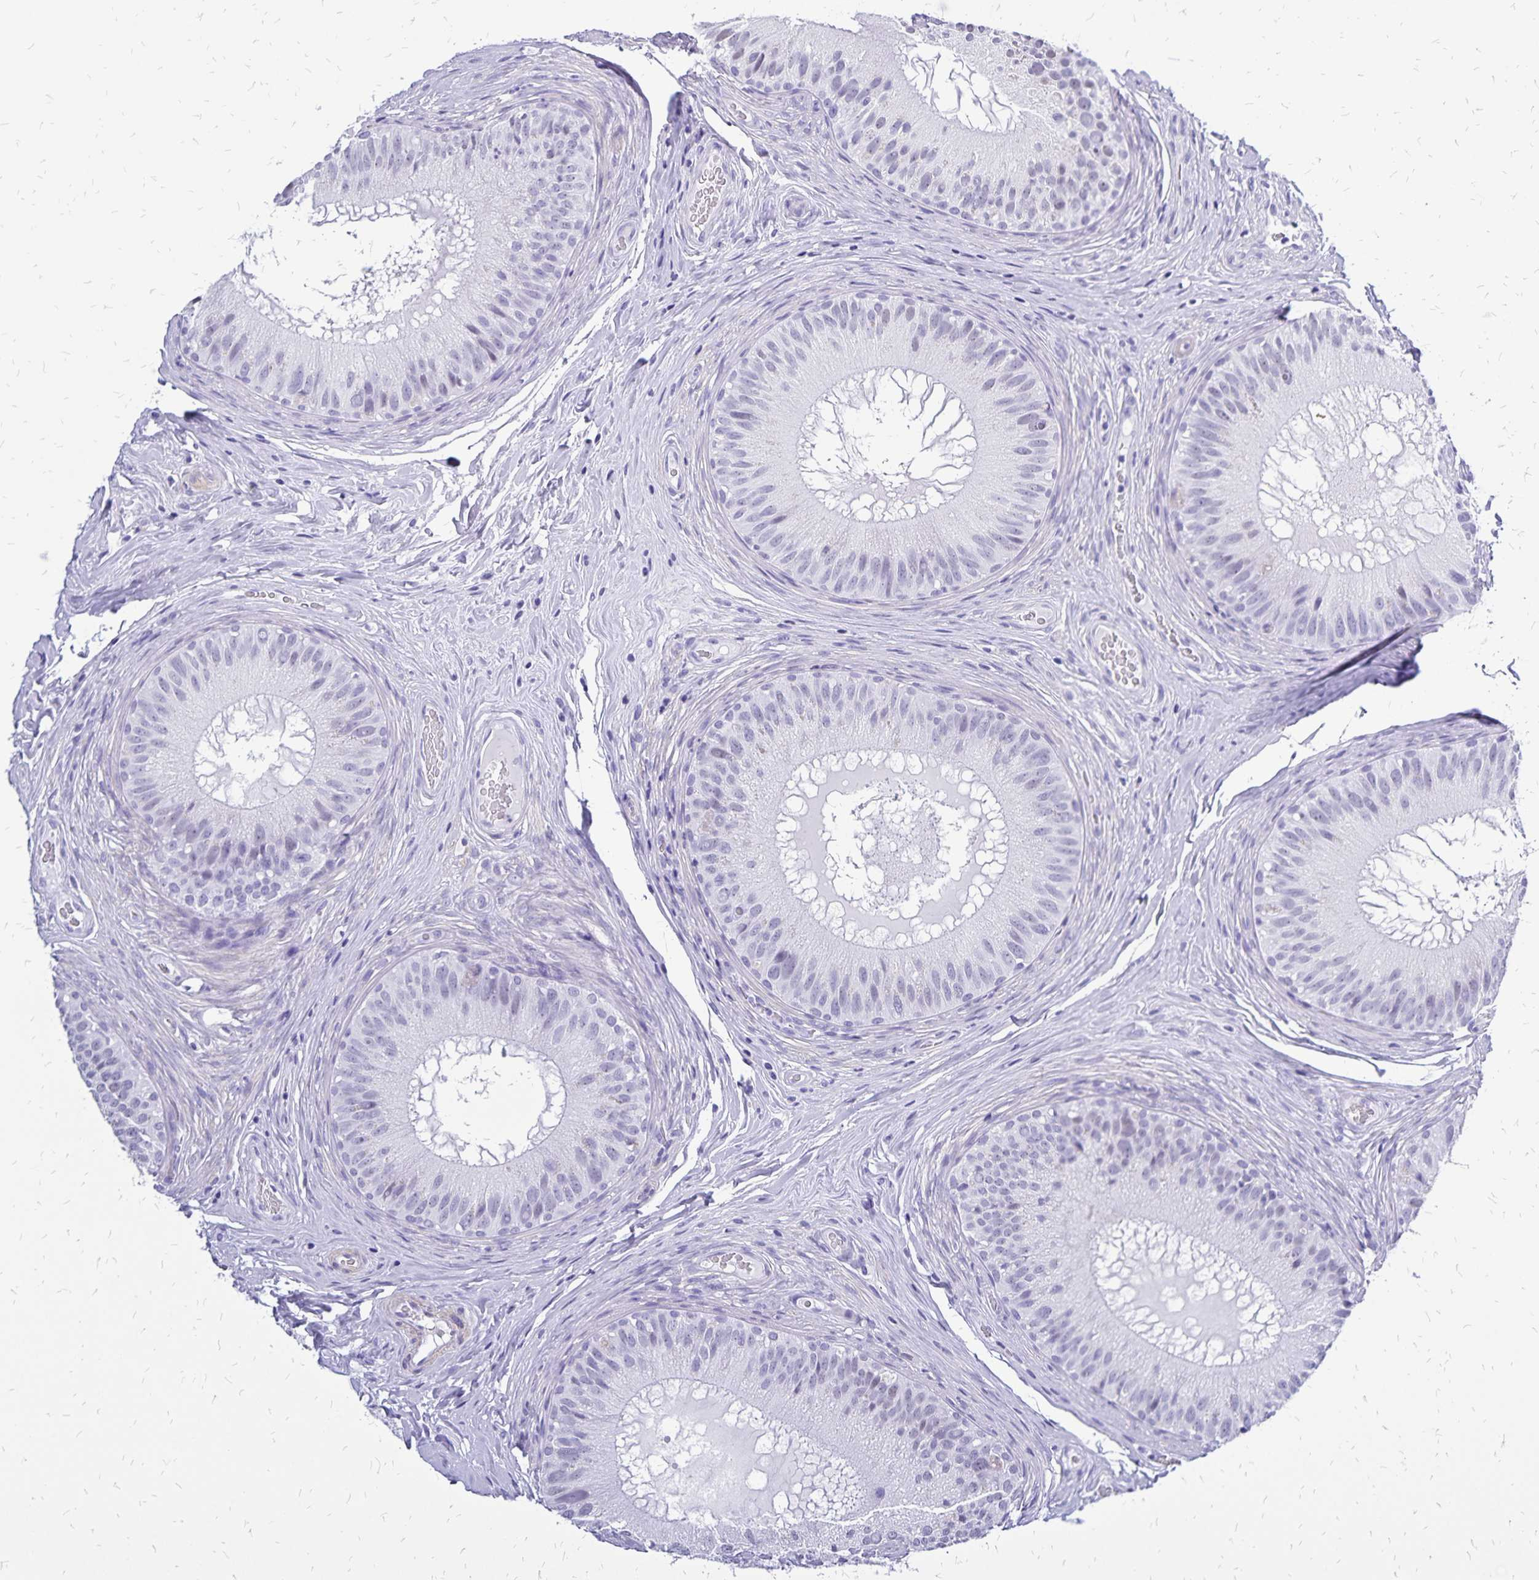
{"staining": {"intensity": "moderate", "quantity": "25%-75%", "location": "nuclear"}, "tissue": "epididymis", "cell_type": "Glandular cells", "image_type": "normal", "snomed": [{"axis": "morphology", "description": "Normal tissue, NOS"}, {"axis": "topography", "description": "Epididymis"}], "caption": "Immunohistochemical staining of benign human epididymis reveals moderate nuclear protein positivity in approximately 25%-75% of glandular cells. (brown staining indicates protein expression, while blue staining denotes nuclei).", "gene": "HMGB3", "patient": {"sex": "male", "age": 34}}